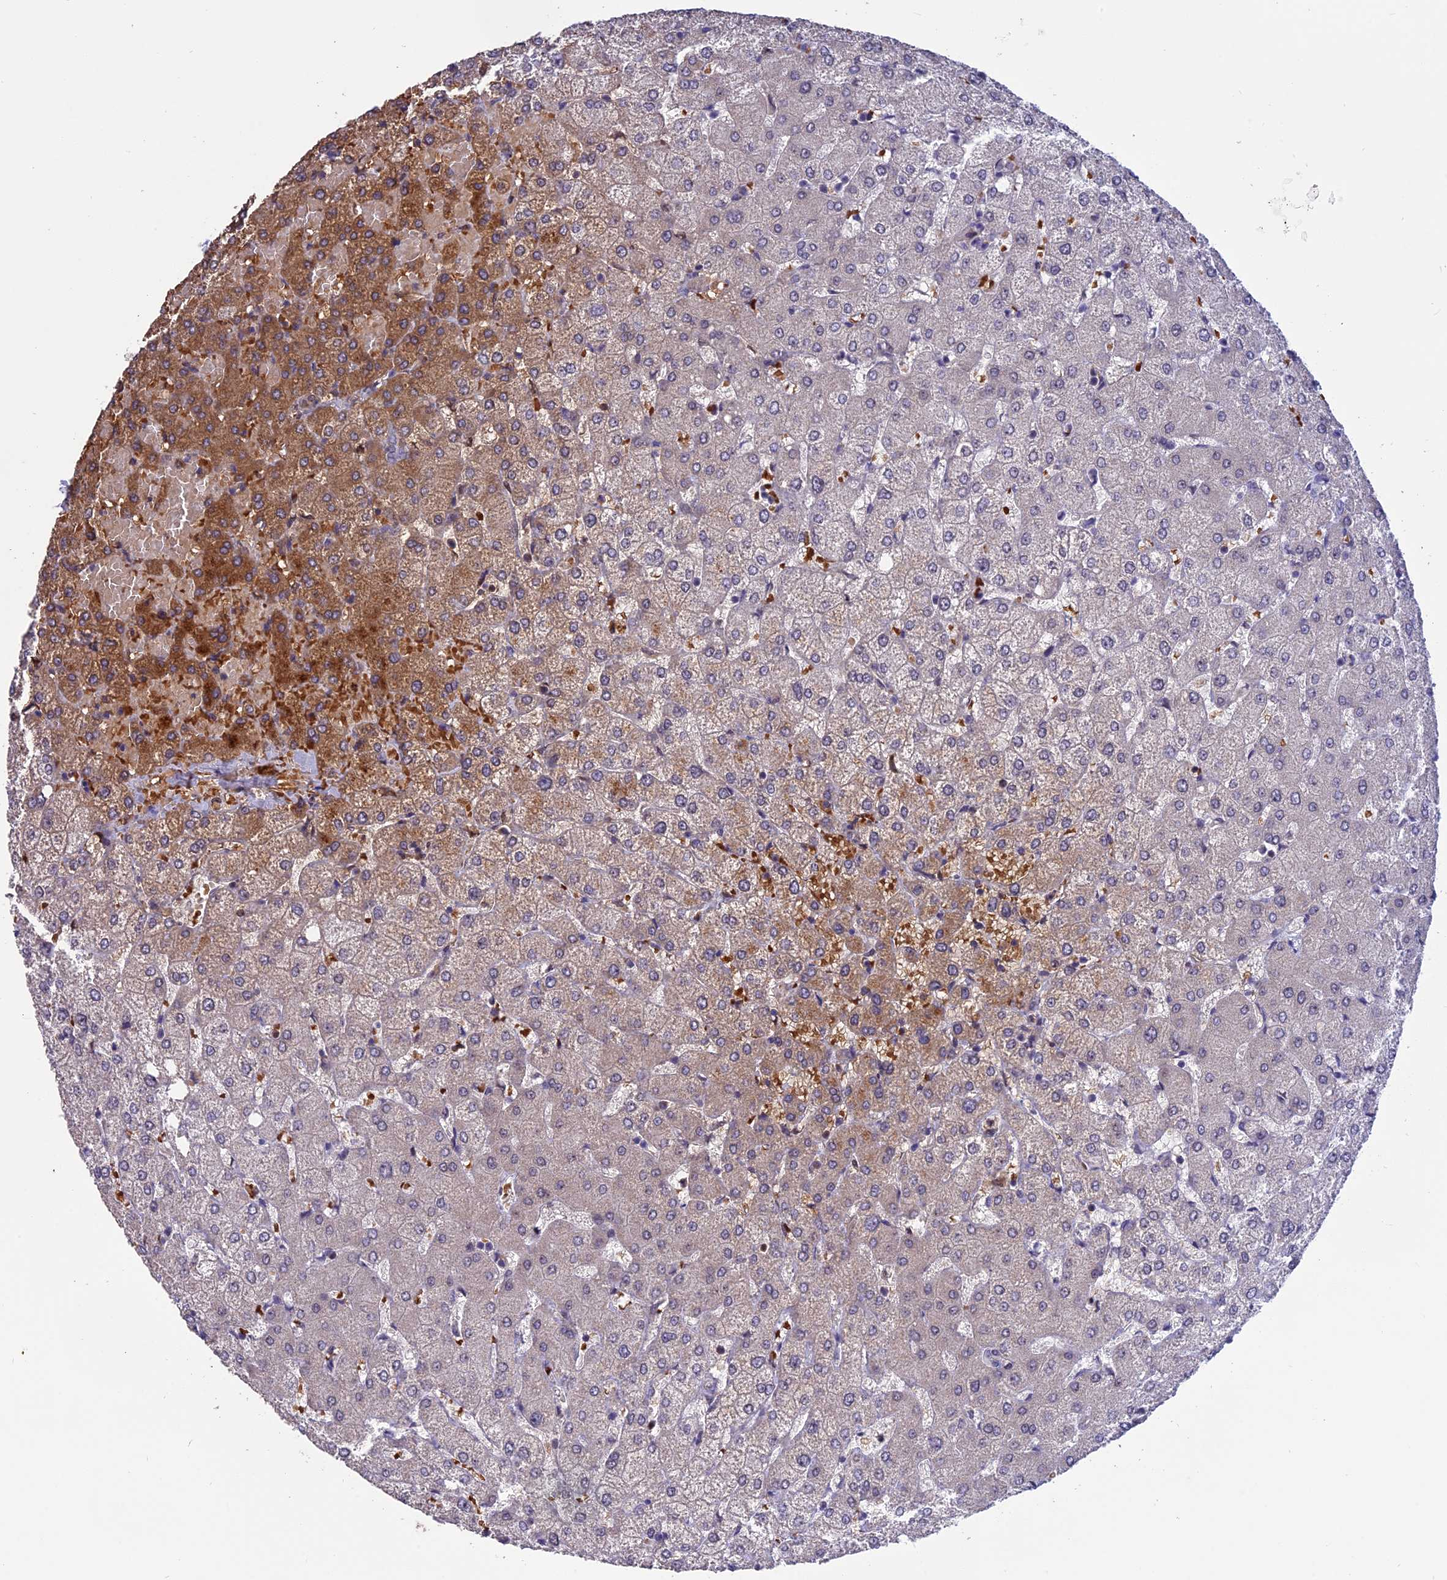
{"staining": {"intensity": "negative", "quantity": "none", "location": "none"}, "tissue": "liver", "cell_type": "Cholangiocytes", "image_type": "normal", "snomed": [{"axis": "morphology", "description": "Normal tissue, NOS"}, {"axis": "topography", "description": "Liver"}], "caption": "IHC image of unremarkable liver: human liver stained with DAB (3,3'-diaminobenzidine) reveals no significant protein expression in cholangiocytes.", "gene": "KNOP1", "patient": {"sex": "female", "age": 54}}